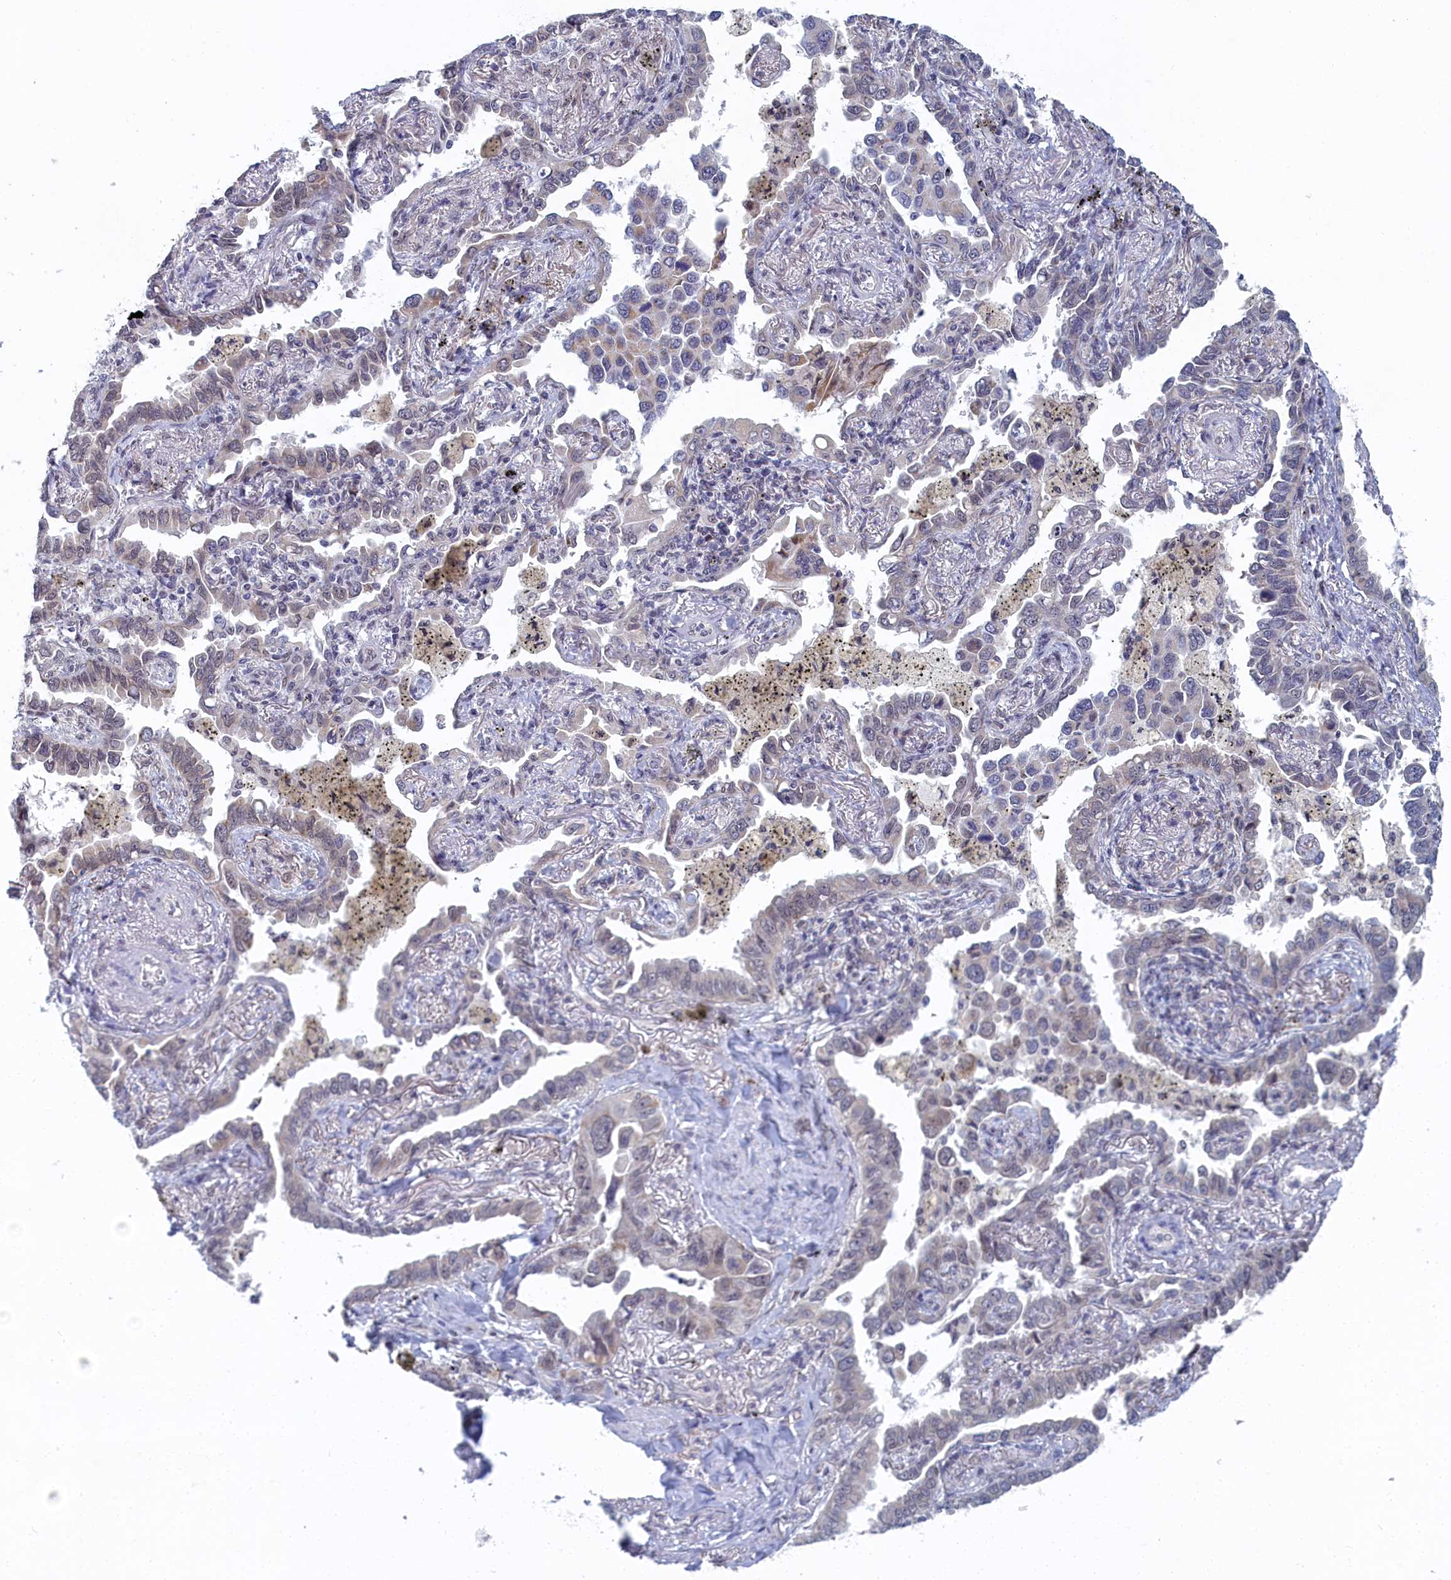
{"staining": {"intensity": "weak", "quantity": "<25%", "location": "nuclear"}, "tissue": "lung cancer", "cell_type": "Tumor cells", "image_type": "cancer", "snomed": [{"axis": "morphology", "description": "Adenocarcinoma, NOS"}, {"axis": "topography", "description": "Lung"}], "caption": "Adenocarcinoma (lung) stained for a protein using IHC displays no positivity tumor cells.", "gene": "DNAJC17", "patient": {"sex": "male", "age": 67}}